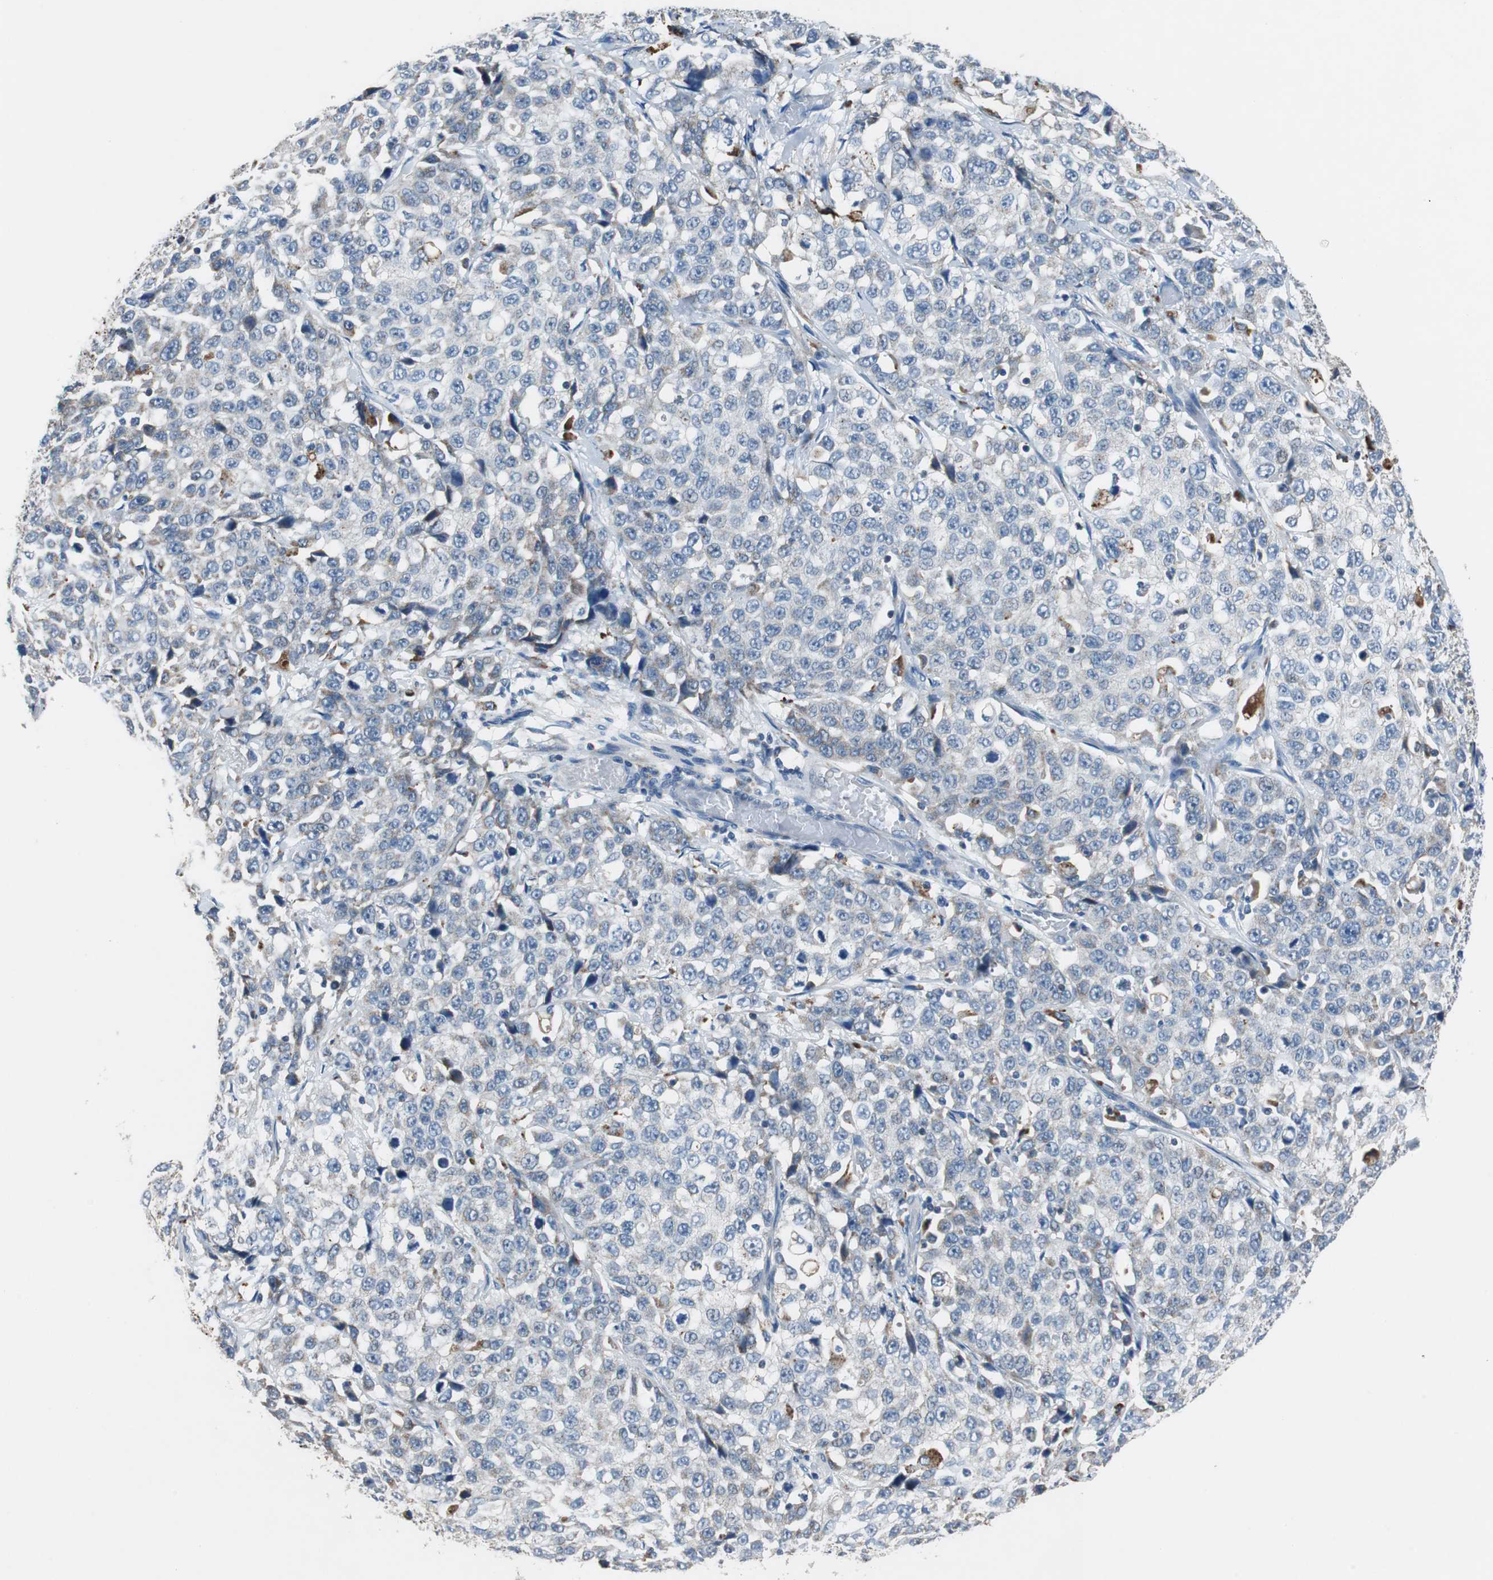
{"staining": {"intensity": "weak", "quantity": "<25%", "location": "cytoplasmic/membranous"}, "tissue": "stomach cancer", "cell_type": "Tumor cells", "image_type": "cancer", "snomed": [{"axis": "morphology", "description": "Normal tissue, NOS"}, {"axis": "morphology", "description": "Adenocarcinoma, NOS"}, {"axis": "topography", "description": "Stomach"}], "caption": "This is an immunohistochemistry (IHC) image of stomach cancer (adenocarcinoma). There is no staining in tumor cells.", "gene": "NLGN1", "patient": {"sex": "male", "age": 48}}